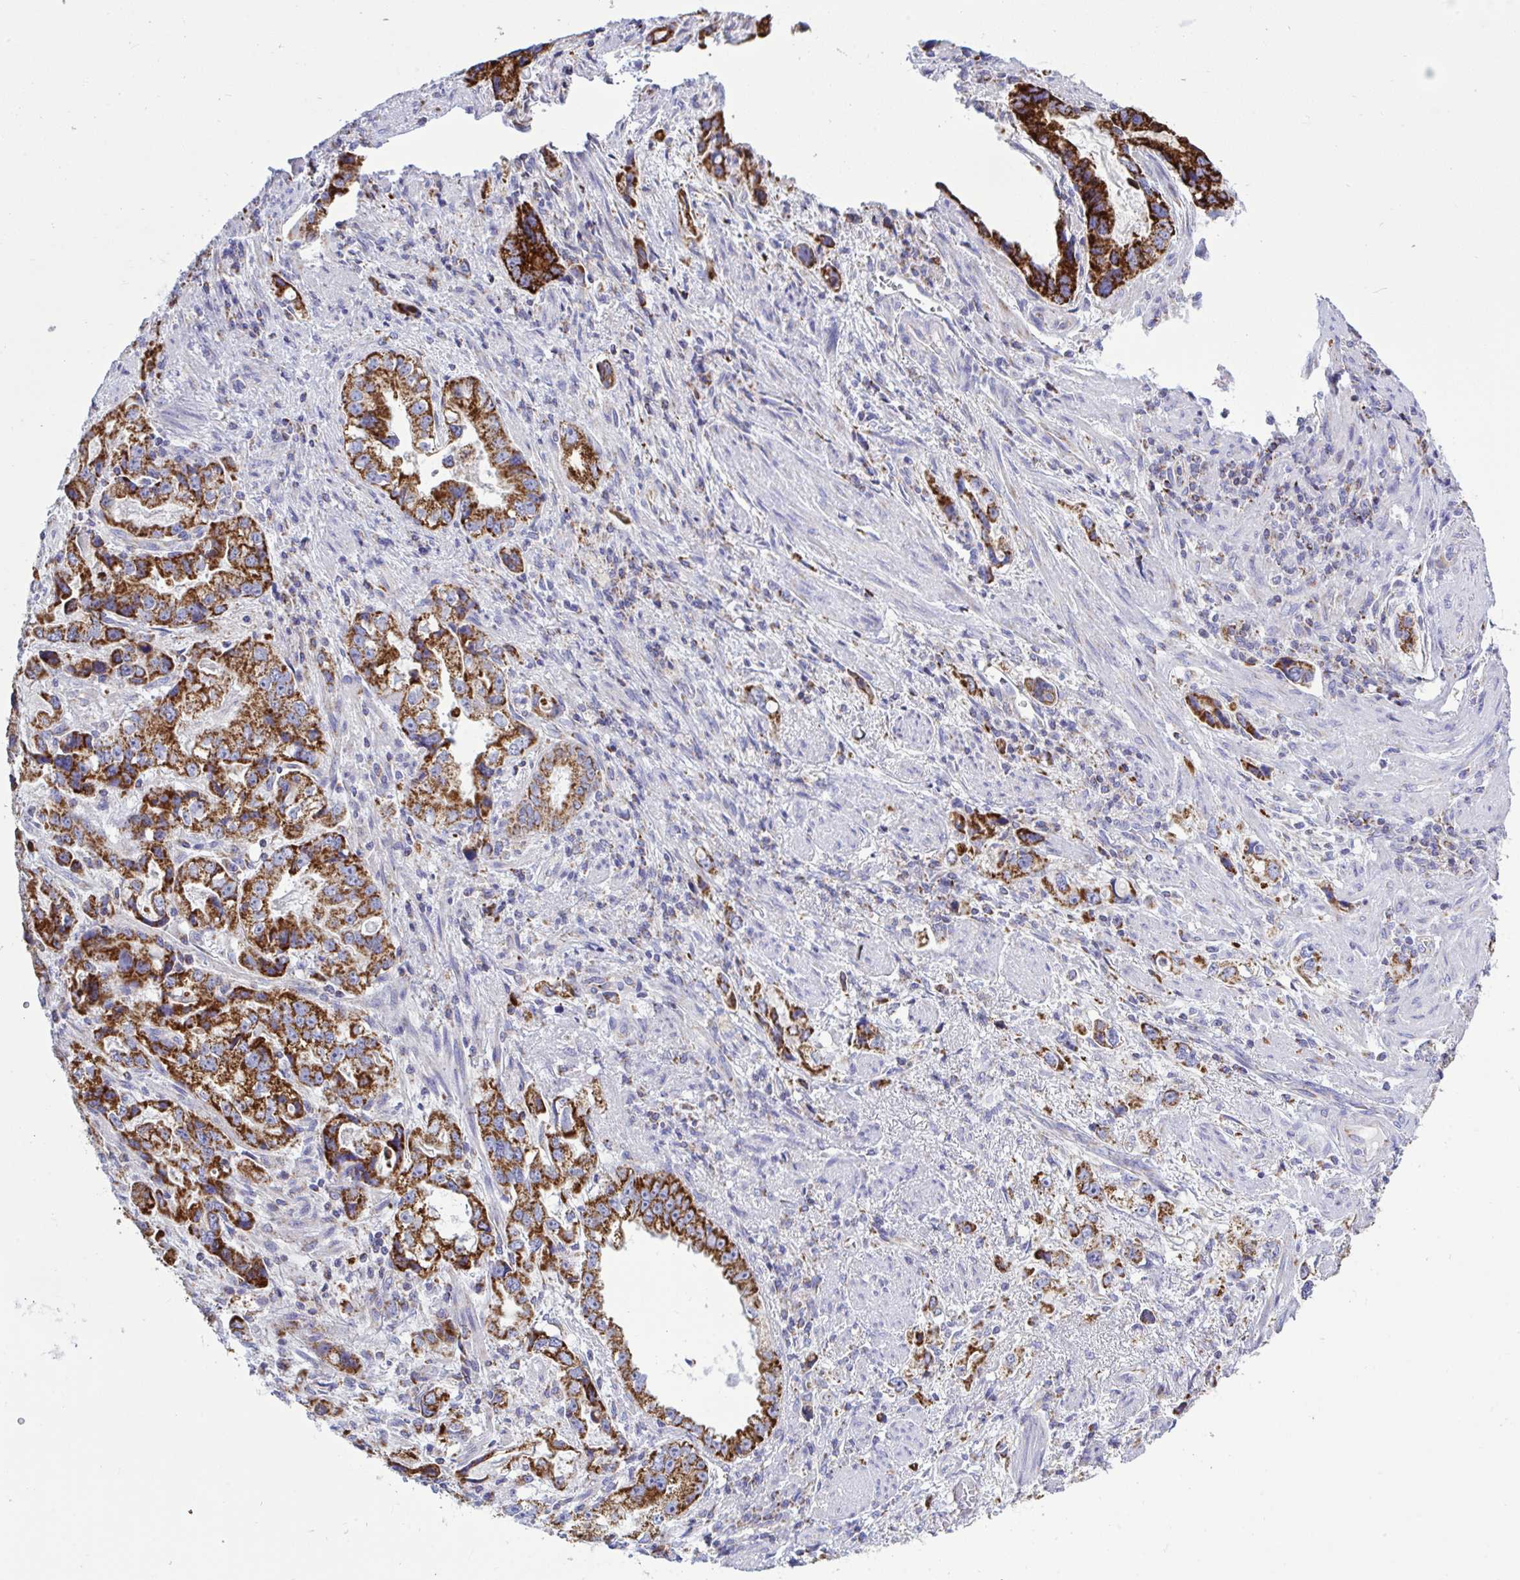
{"staining": {"intensity": "strong", "quantity": ">75%", "location": "cytoplasmic/membranous"}, "tissue": "stomach cancer", "cell_type": "Tumor cells", "image_type": "cancer", "snomed": [{"axis": "morphology", "description": "Adenocarcinoma, NOS"}, {"axis": "topography", "description": "Stomach, lower"}], "caption": "Immunohistochemical staining of human adenocarcinoma (stomach) demonstrates high levels of strong cytoplasmic/membranous protein staining in approximately >75% of tumor cells.", "gene": "HSPE1", "patient": {"sex": "female", "age": 93}}